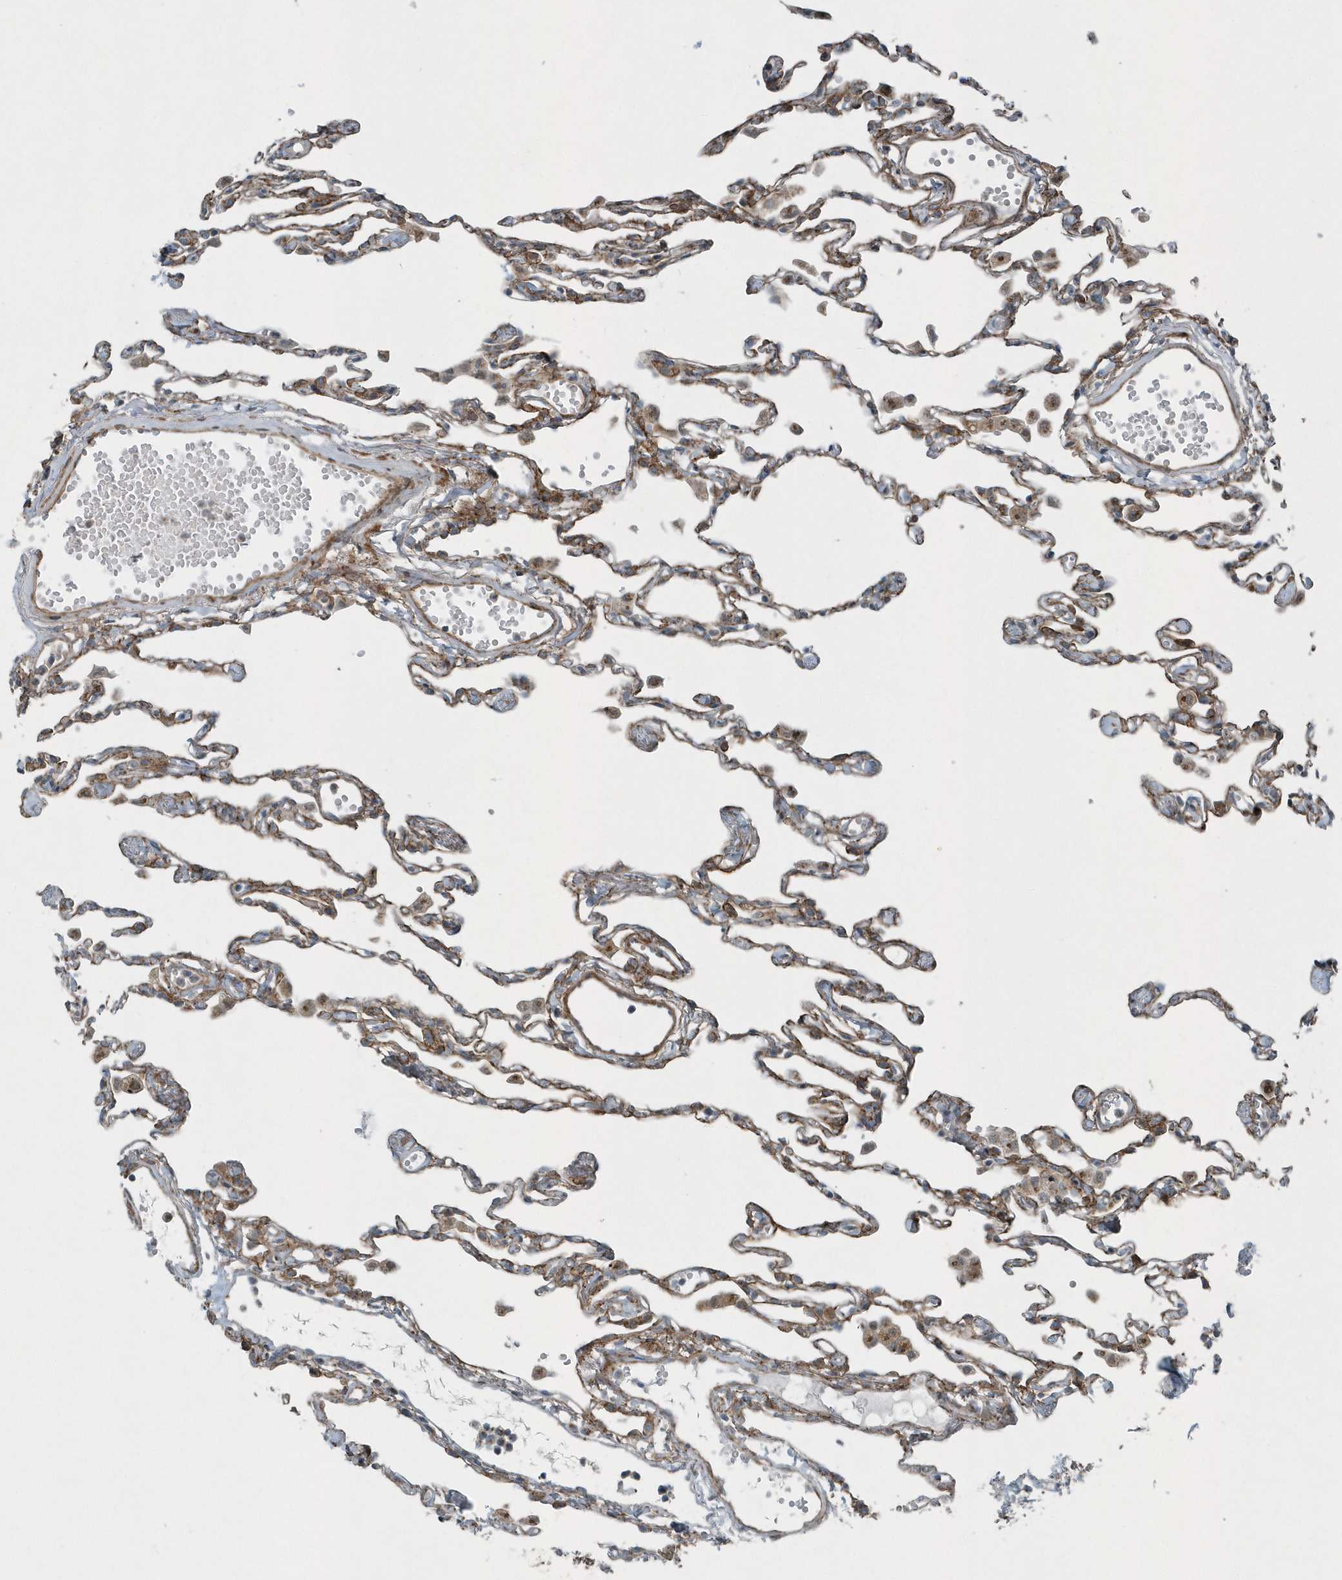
{"staining": {"intensity": "moderate", "quantity": "<25%", "location": "cytoplasmic/membranous"}, "tissue": "lung", "cell_type": "Alveolar cells", "image_type": "normal", "snomed": [{"axis": "morphology", "description": "Normal tissue, NOS"}, {"axis": "topography", "description": "Lung"}], "caption": "DAB immunohistochemical staining of normal lung displays moderate cytoplasmic/membranous protein positivity in approximately <25% of alveolar cells.", "gene": "GCC2", "patient": {"sex": "female", "age": 49}}